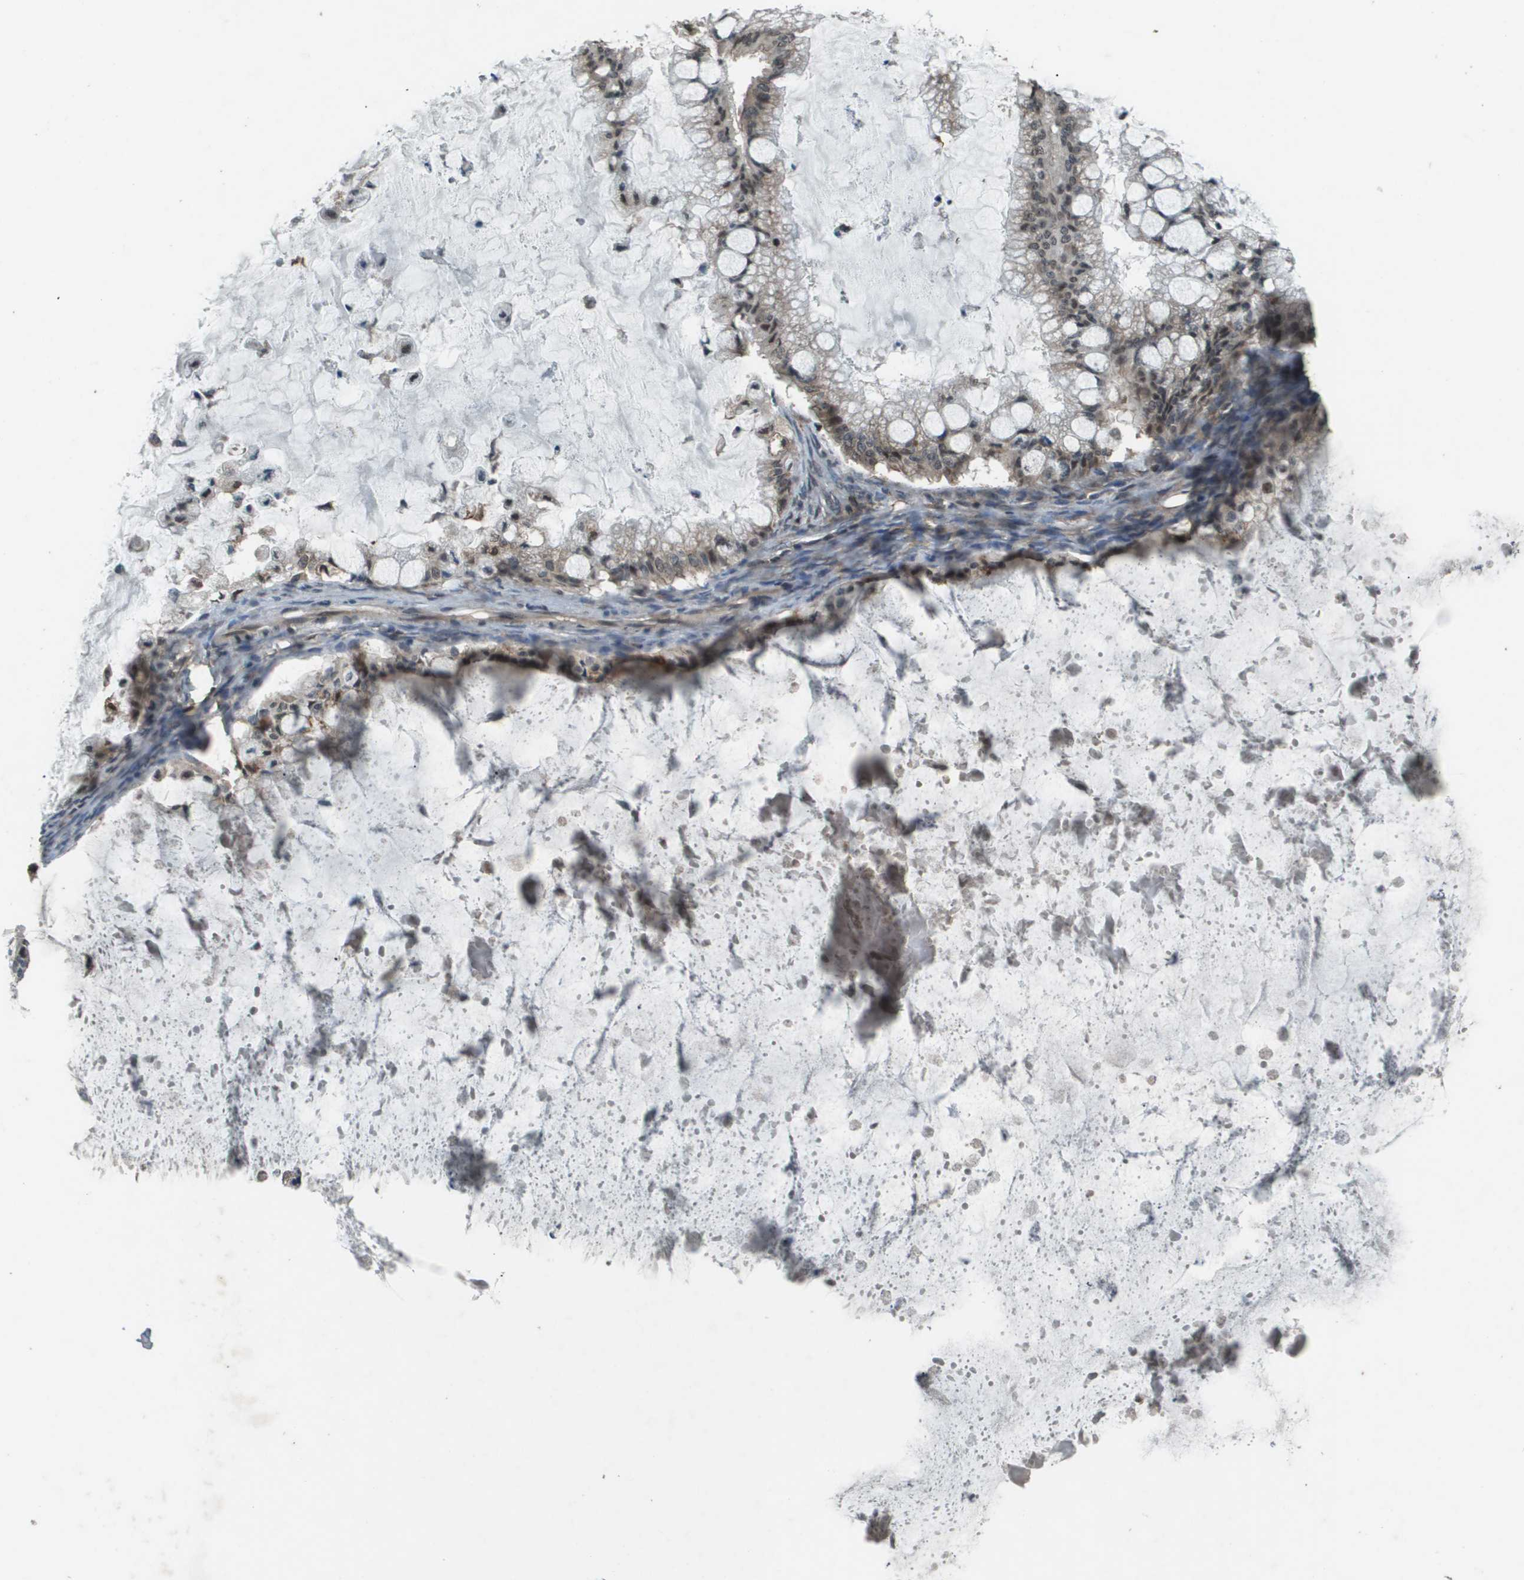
{"staining": {"intensity": "moderate", "quantity": "<25%", "location": "nuclear"}, "tissue": "ovarian cancer", "cell_type": "Tumor cells", "image_type": "cancer", "snomed": [{"axis": "morphology", "description": "Cystadenocarcinoma, mucinous, NOS"}, {"axis": "topography", "description": "Ovary"}], "caption": "Immunohistochemical staining of ovarian cancer reveals low levels of moderate nuclear staining in about <25% of tumor cells. (brown staining indicates protein expression, while blue staining denotes nuclei).", "gene": "GOSR2", "patient": {"sex": "female", "age": 57}}